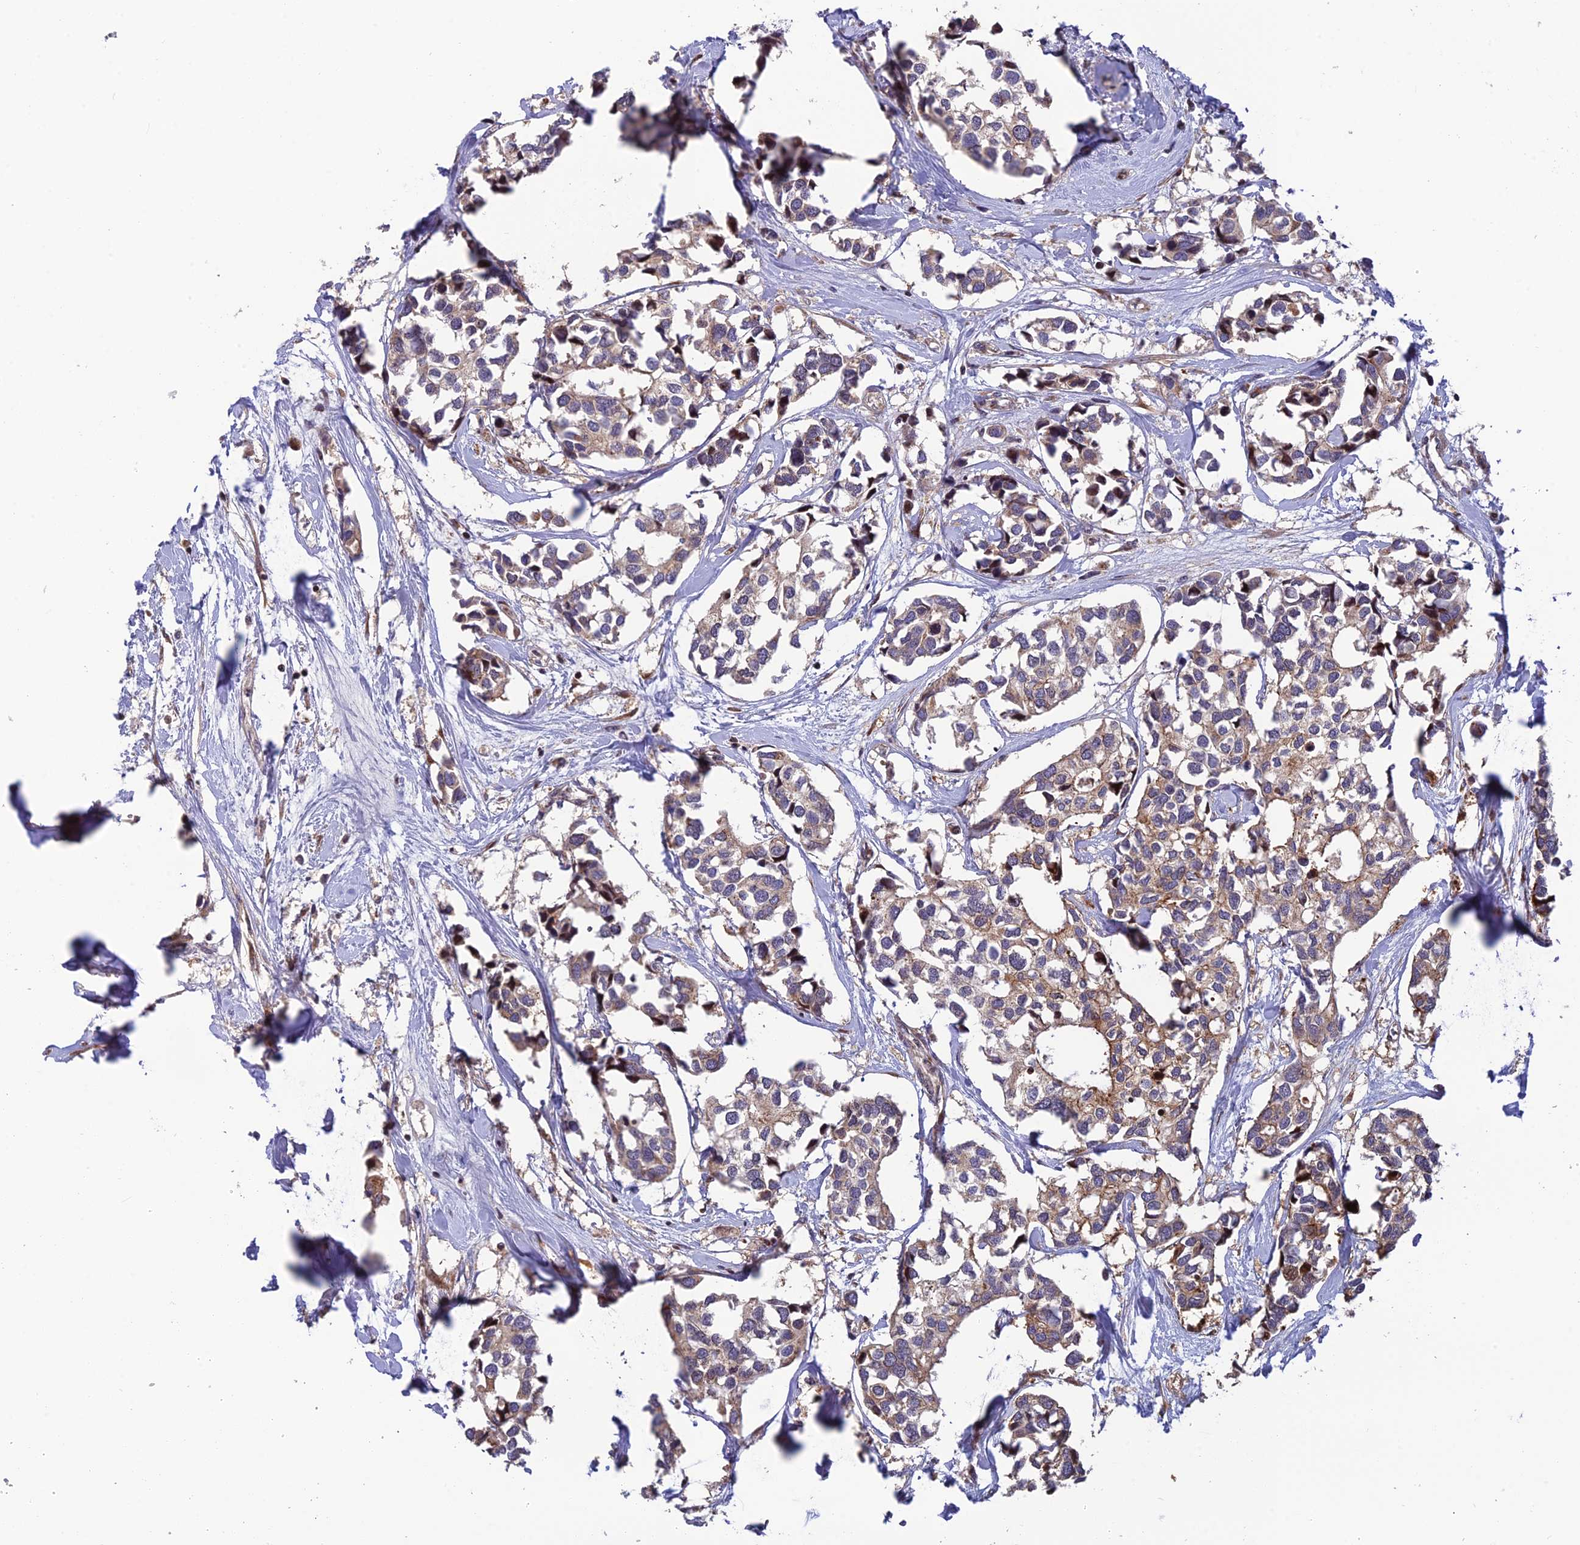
{"staining": {"intensity": "weak", "quantity": "25%-75%", "location": "cytoplasmic/membranous"}, "tissue": "breast cancer", "cell_type": "Tumor cells", "image_type": "cancer", "snomed": [{"axis": "morphology", "description": "Duct carcinoma"}, {"axis": "topography", "description": "Breast"}], "caption": "Infiltrating ductal carcinoma (breast) stained with a brown dye demonstrates weak cytoplasmic/membranous positive positivity in about 25%-75% of tumor cells.", "gene": "SMIM7", "patient": {"sex": "female", "age": 83}}